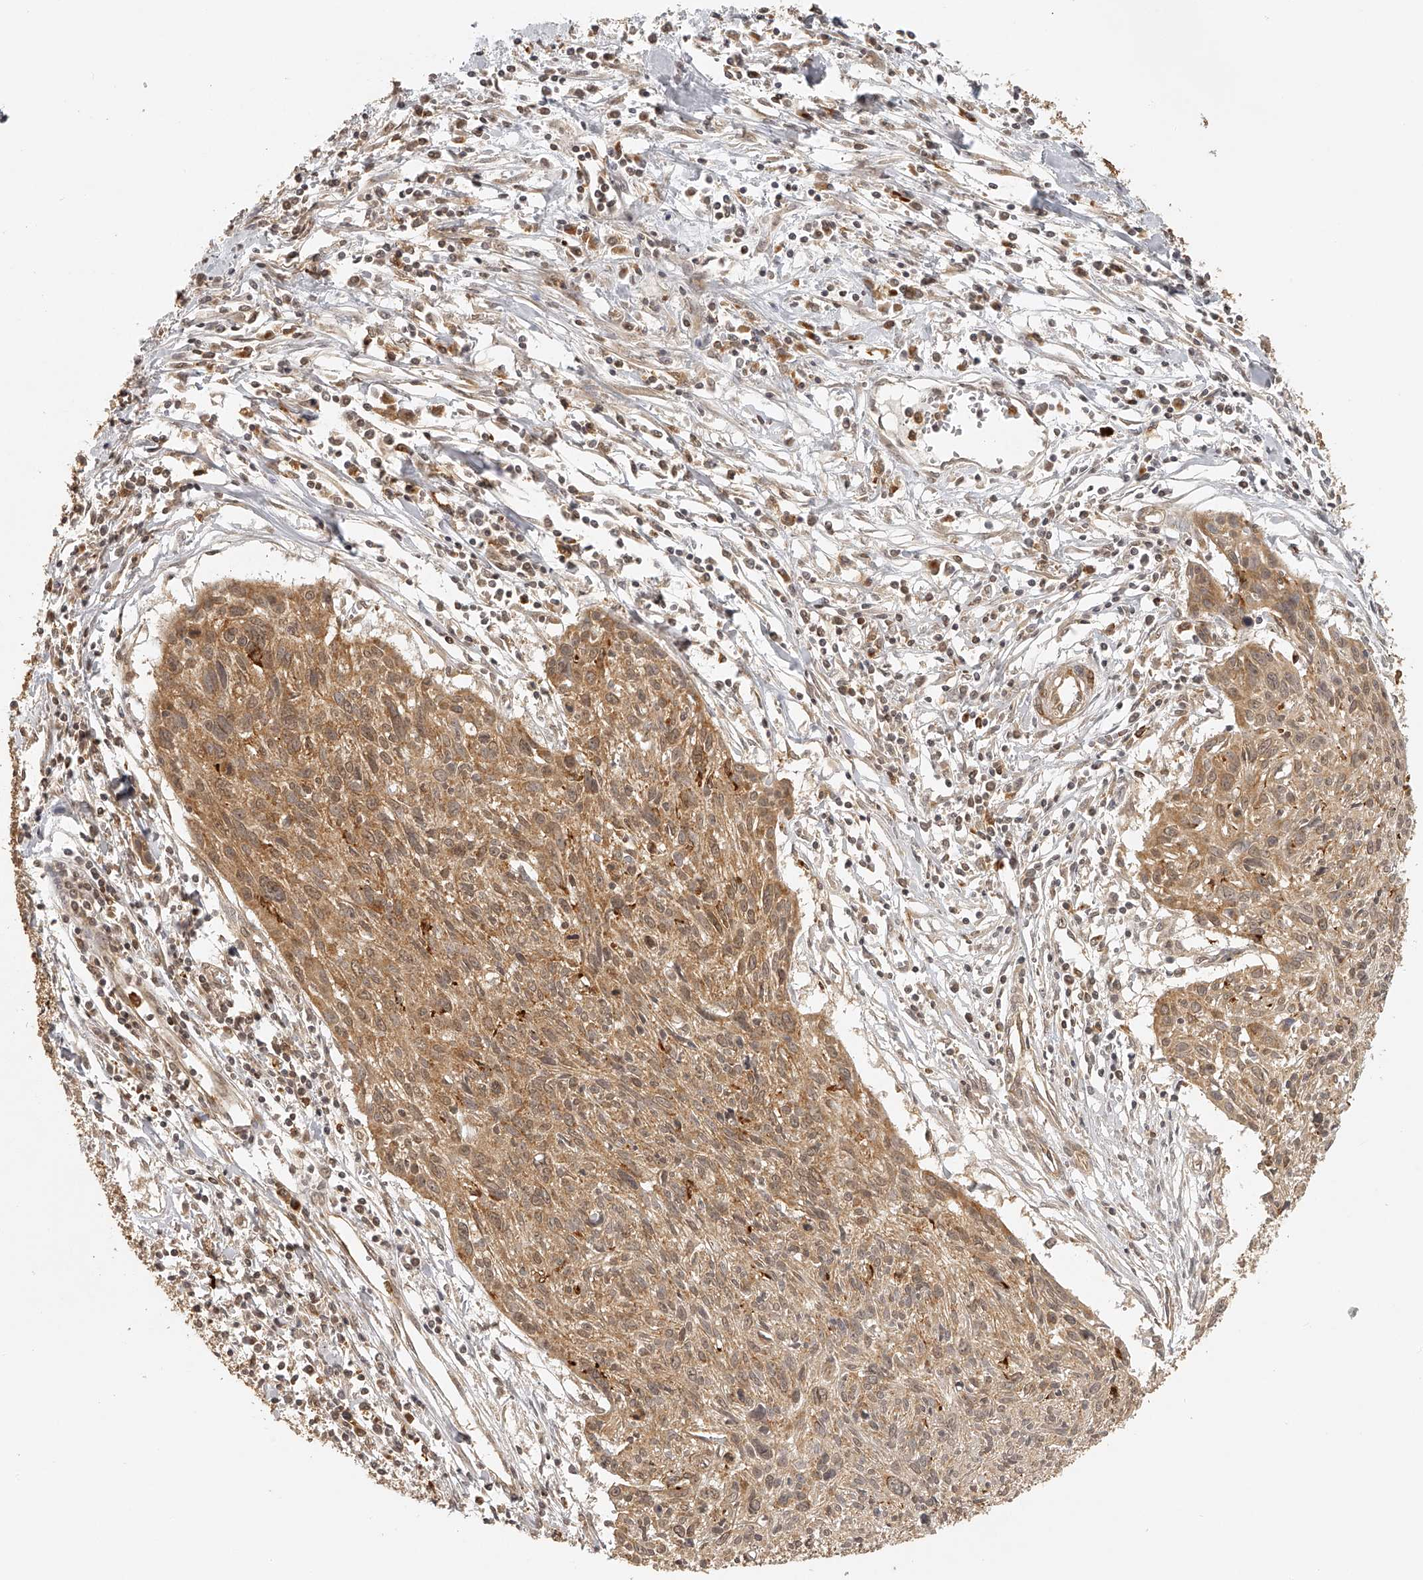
{"staining": {"intensity": "moderate", "quantity": ">75%", "location": "cytoplasmic/membranous"}, "tissue": "cervical cancer", "cell_type": "Tumor cells", "image_type": "cancer", "snomed": [{"axis": "morphology", "description": "Squamous cell carcinoma, NOS"}, {"axis": "topography", "description": "Cervix"}], "caption": "A micrograph showing moderate cytoplasmic/membranous expression in approximately >75% of tumor cells in cervical cancer, as visualized by brown immunohistochemical staining.", "gene": "BCL2L11", "patient": {"sex": "female", "age": 51}}